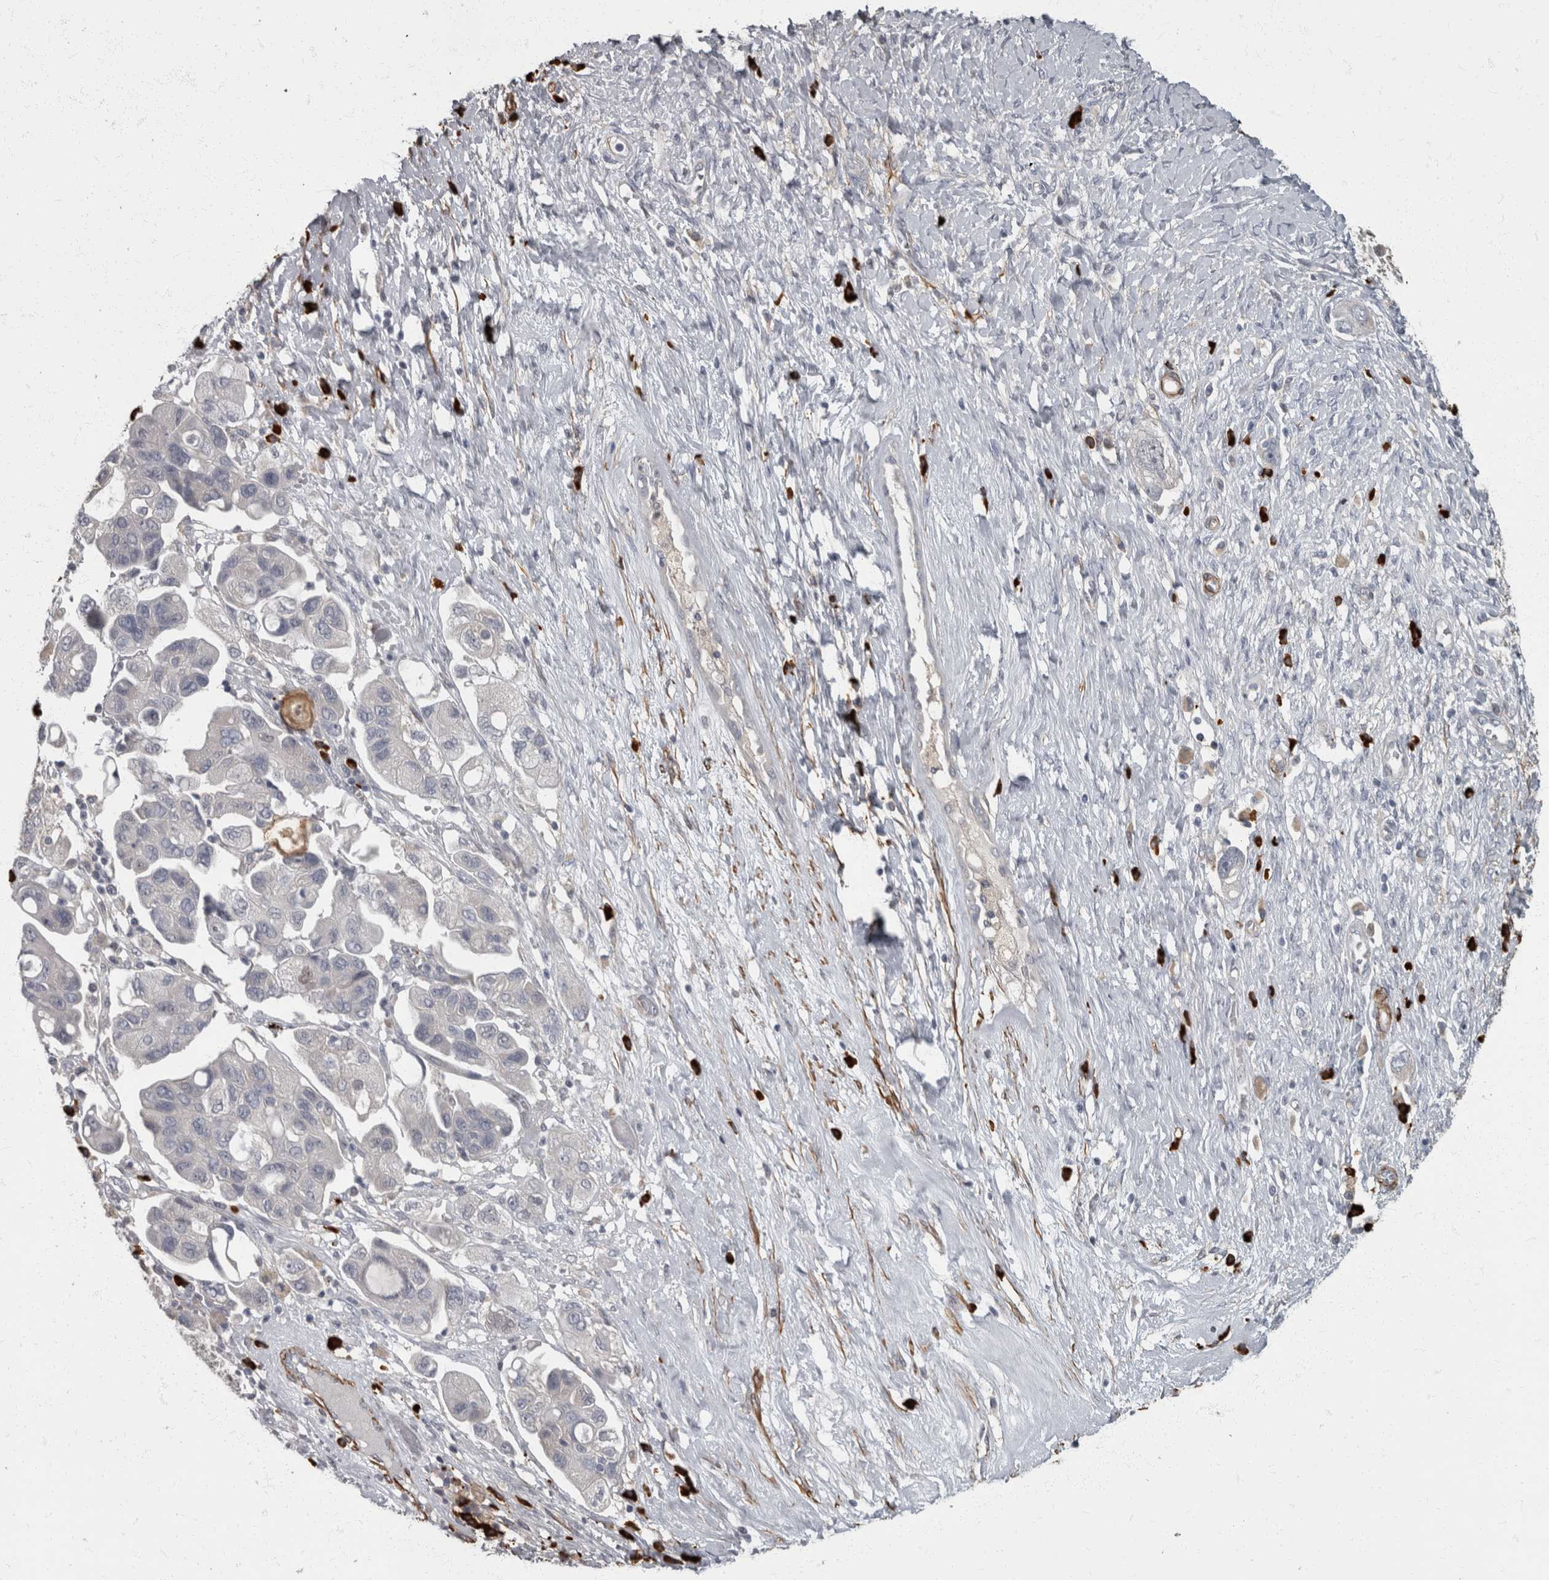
{"staining": {"intensity": "negative", "quantity": "none", "location": "none"}, "tissue": "ovarian cancer", "cell_type": "Tumor cells", "image_type": "cancer", "snomed": [{"axis": "morphology", "description": "Carcinoma, NOS"}, {"axis": "morphology", "description": "Cystadenocarcinoma, serous, NOS"}, {"axis": "topography", "description": "Ovary"}], "caption": "An IHC image of ovarian cancer (carcinoma) is shown. There is no staining in tumor cells of ovarian cancer (carcinoma).", "gene": "MASTL", "patient": {"sex": "female", "age": 69}}